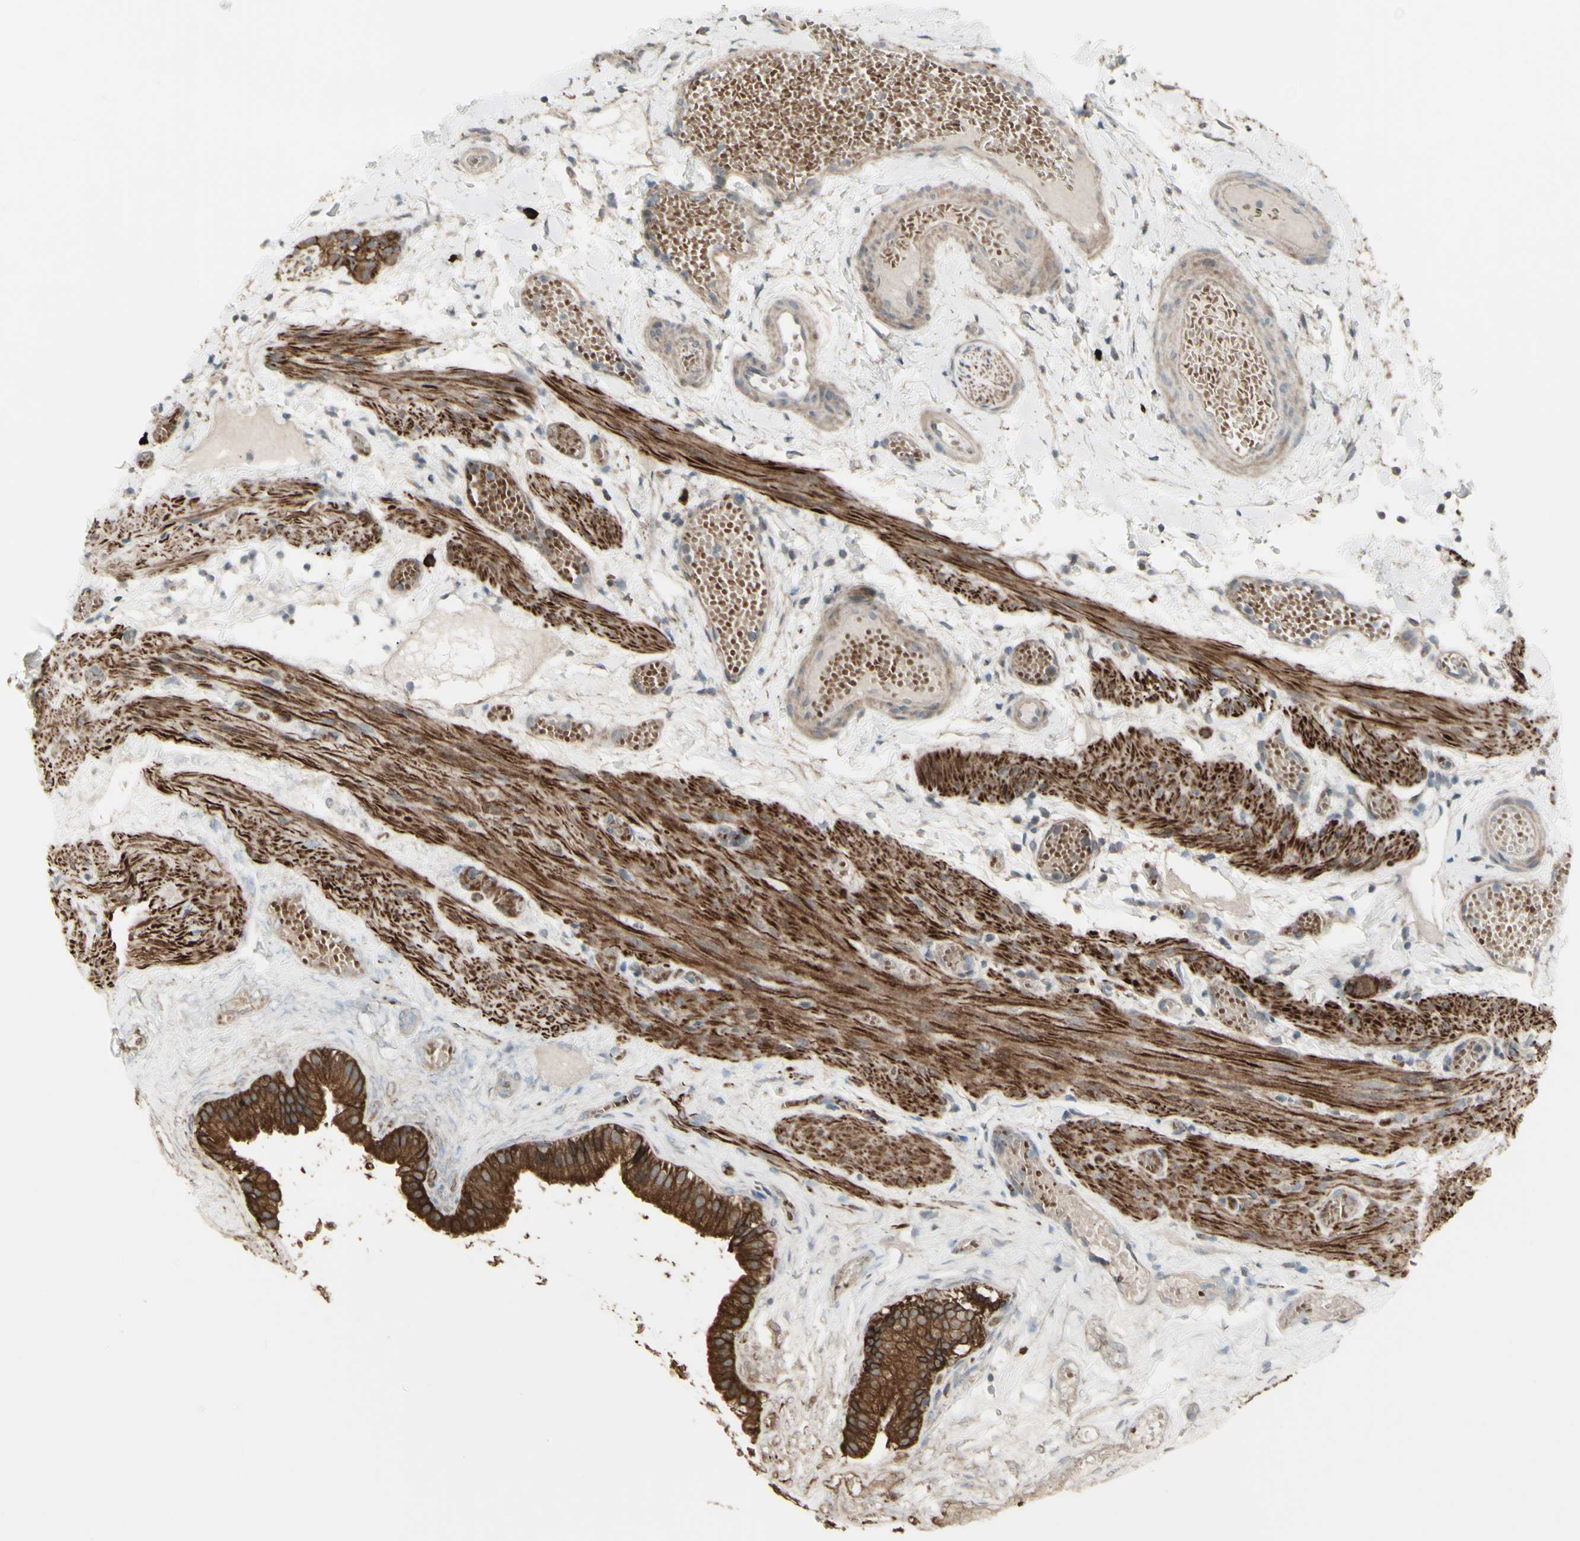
{"staining": {"intensity": "strong", "quantity": ">75%", "location": "cytoplasmic/membranous"}, "tissue": "gallbladder", "cell_type": "Glandular cells", "image_type": "normal", "snomed": [{"axis": "morphology", "description": "Normal tissue, NOS"}, {"axis": "topography", "description": "Gallbladder"}], "caption": "Gallbladder stained with a brown dye displays strong cytoplasmic/membranous positive expression in approximately >75% of glandular cells.", "gene": "GRAMD1B", "patient": {"sex": "female", "age": 26}}